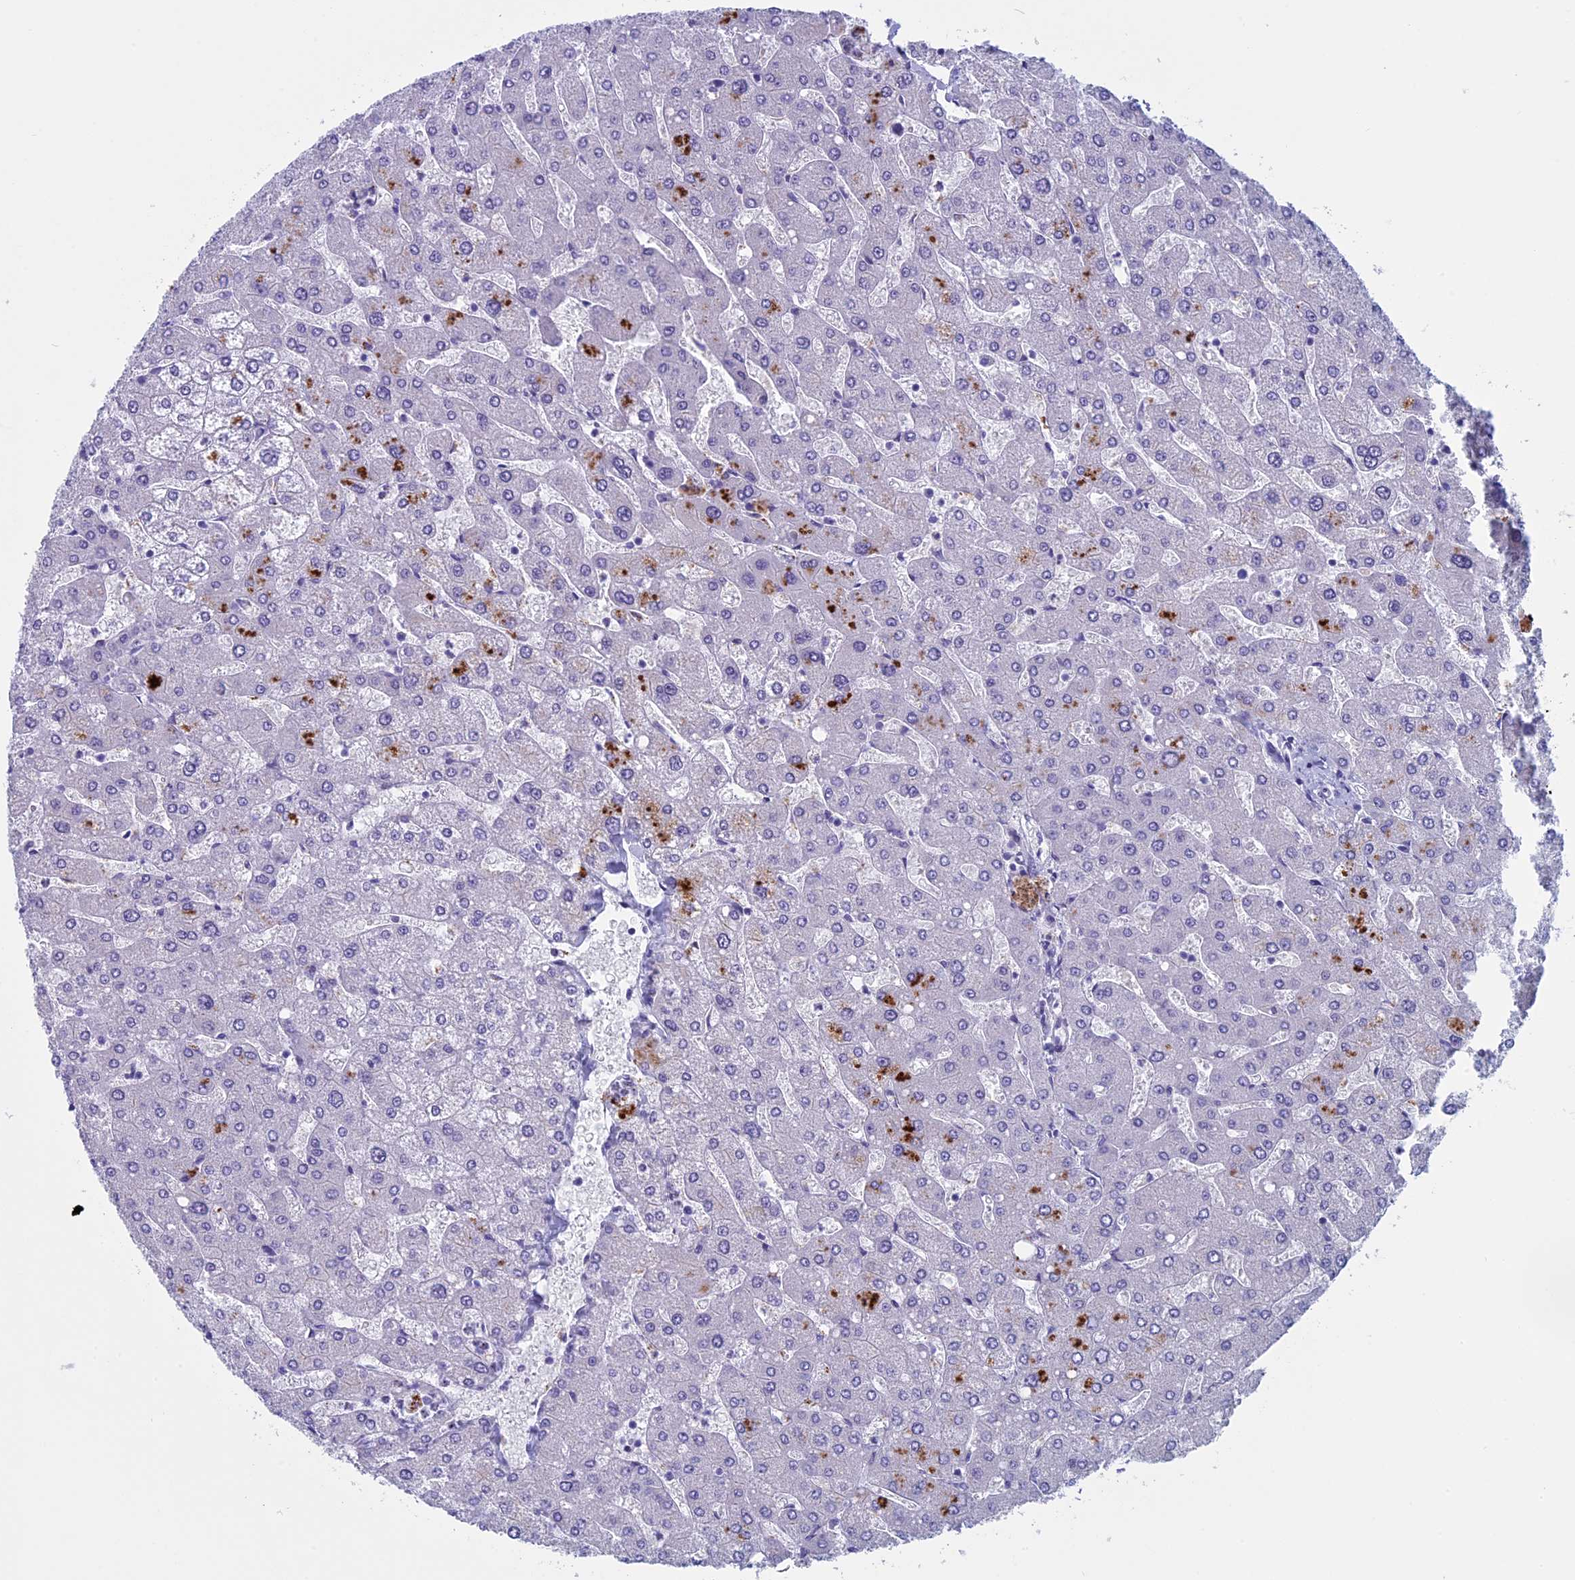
{"staining": {"intensity": "negative", "quantity": "none", "location": "none"}, "tissue": "liver", "cell_type": "Cholangiocytes", "image_type": "normal", "snomed": [{"axis": "morphology", "description": "Normal tissue, NOS"}, {"axis": "topography", "description": "Liver"}], "caption": "Normal liver was stained to show a protein in brown. There is no significant expression in cholangiocytes. (DAB (3,3'-diaminobenzidine) immunohistochemistry (IHC), high magnification).", "gene": "ZNF563", "patient": {"sex": "male", "age": 55}}